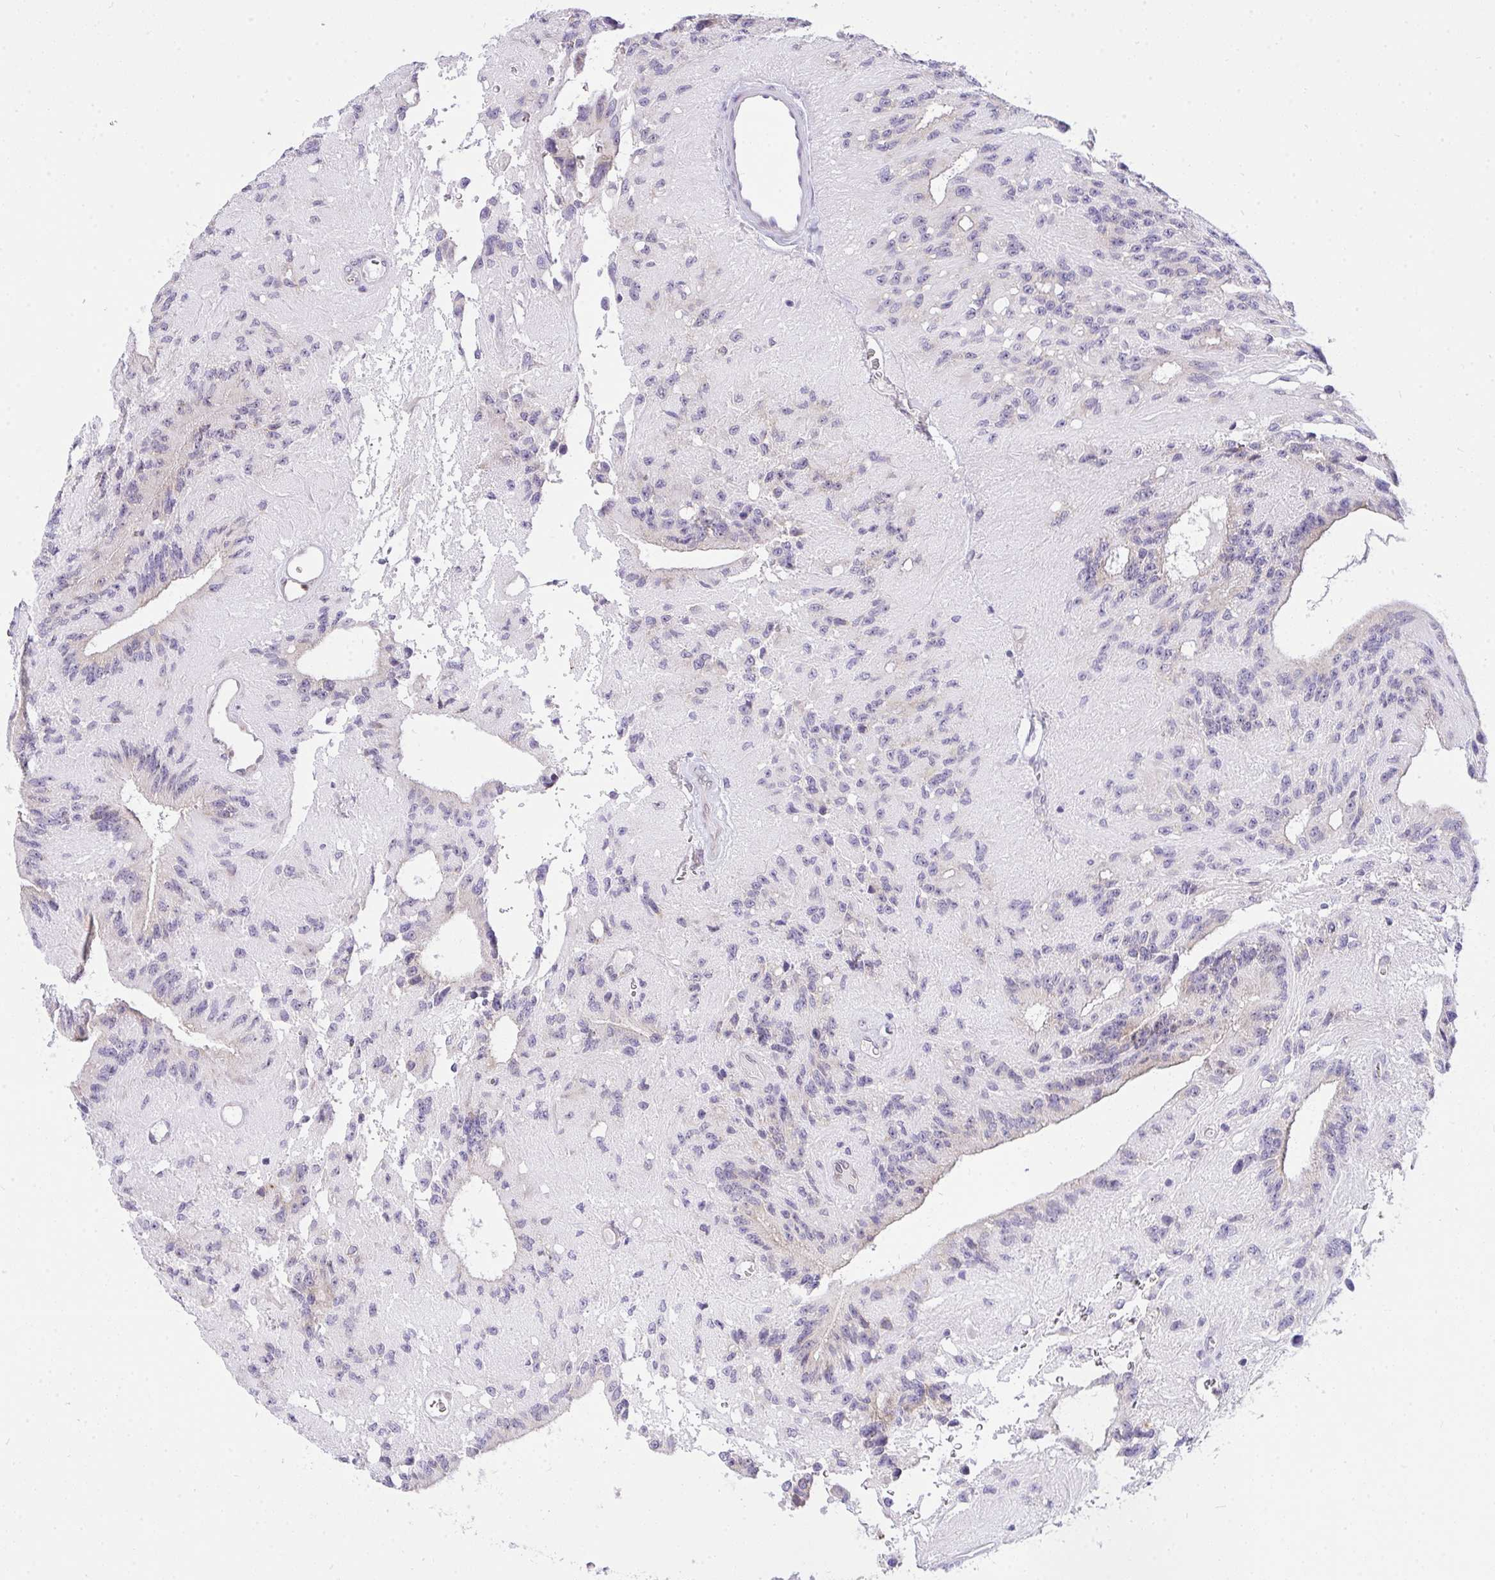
{"staining": {"intensity": "negative", "quantity": "none", "location": "none"}, "tissue": "glioma", "cell_type": "Tumor cells", "image_type": "cancer", "snomed": [{"axis": "morphology", "description": "Glioma, malignant, Low grade"}, {"axis": "topography", "description": "Brain"}], "caption": "The micrograph shows no significant staining in tumor cells of glioma.", "gene": "VGLL3", "patient": {"sex": "male", "age": 31}}